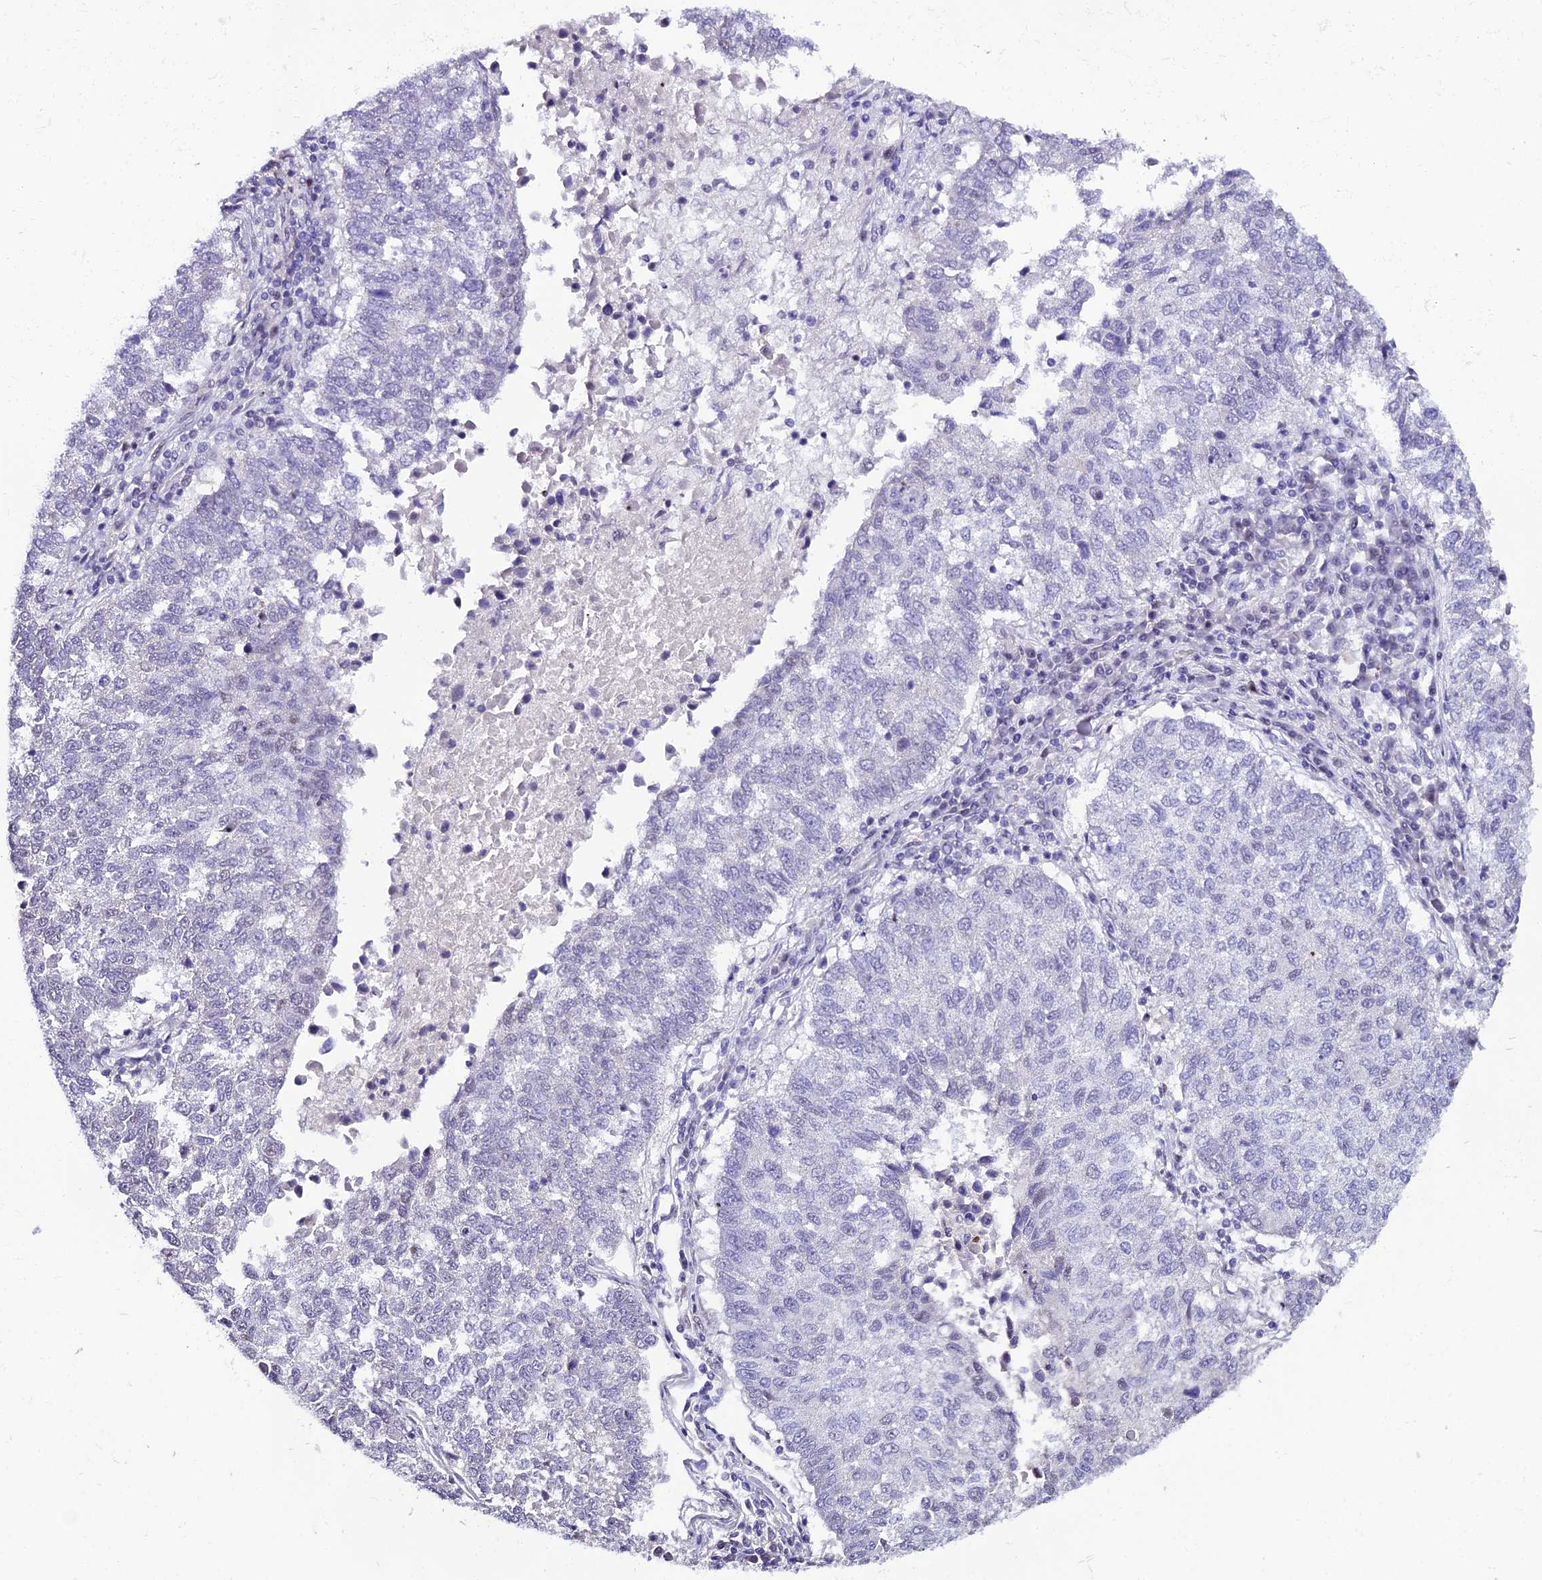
{"staining": {"intensity": "negative", "quantity": "none", "location": "none"}, "tissue": "lung cancer", "cell_type": "Tumor cells", "image_type": "cancer", "snomed": [{"axis": "morphology", "description": "Squamous cell carcinoma, NOS"}, {"axis": "topography", "description": "Lung"}], "caption": "This is an immunohistochemistry image of human squamous cell carcinoma (lung). There is no staining in tumor cells.", "gene": "MFSD2B", "patient": {"sex": "male", "age": 73}}